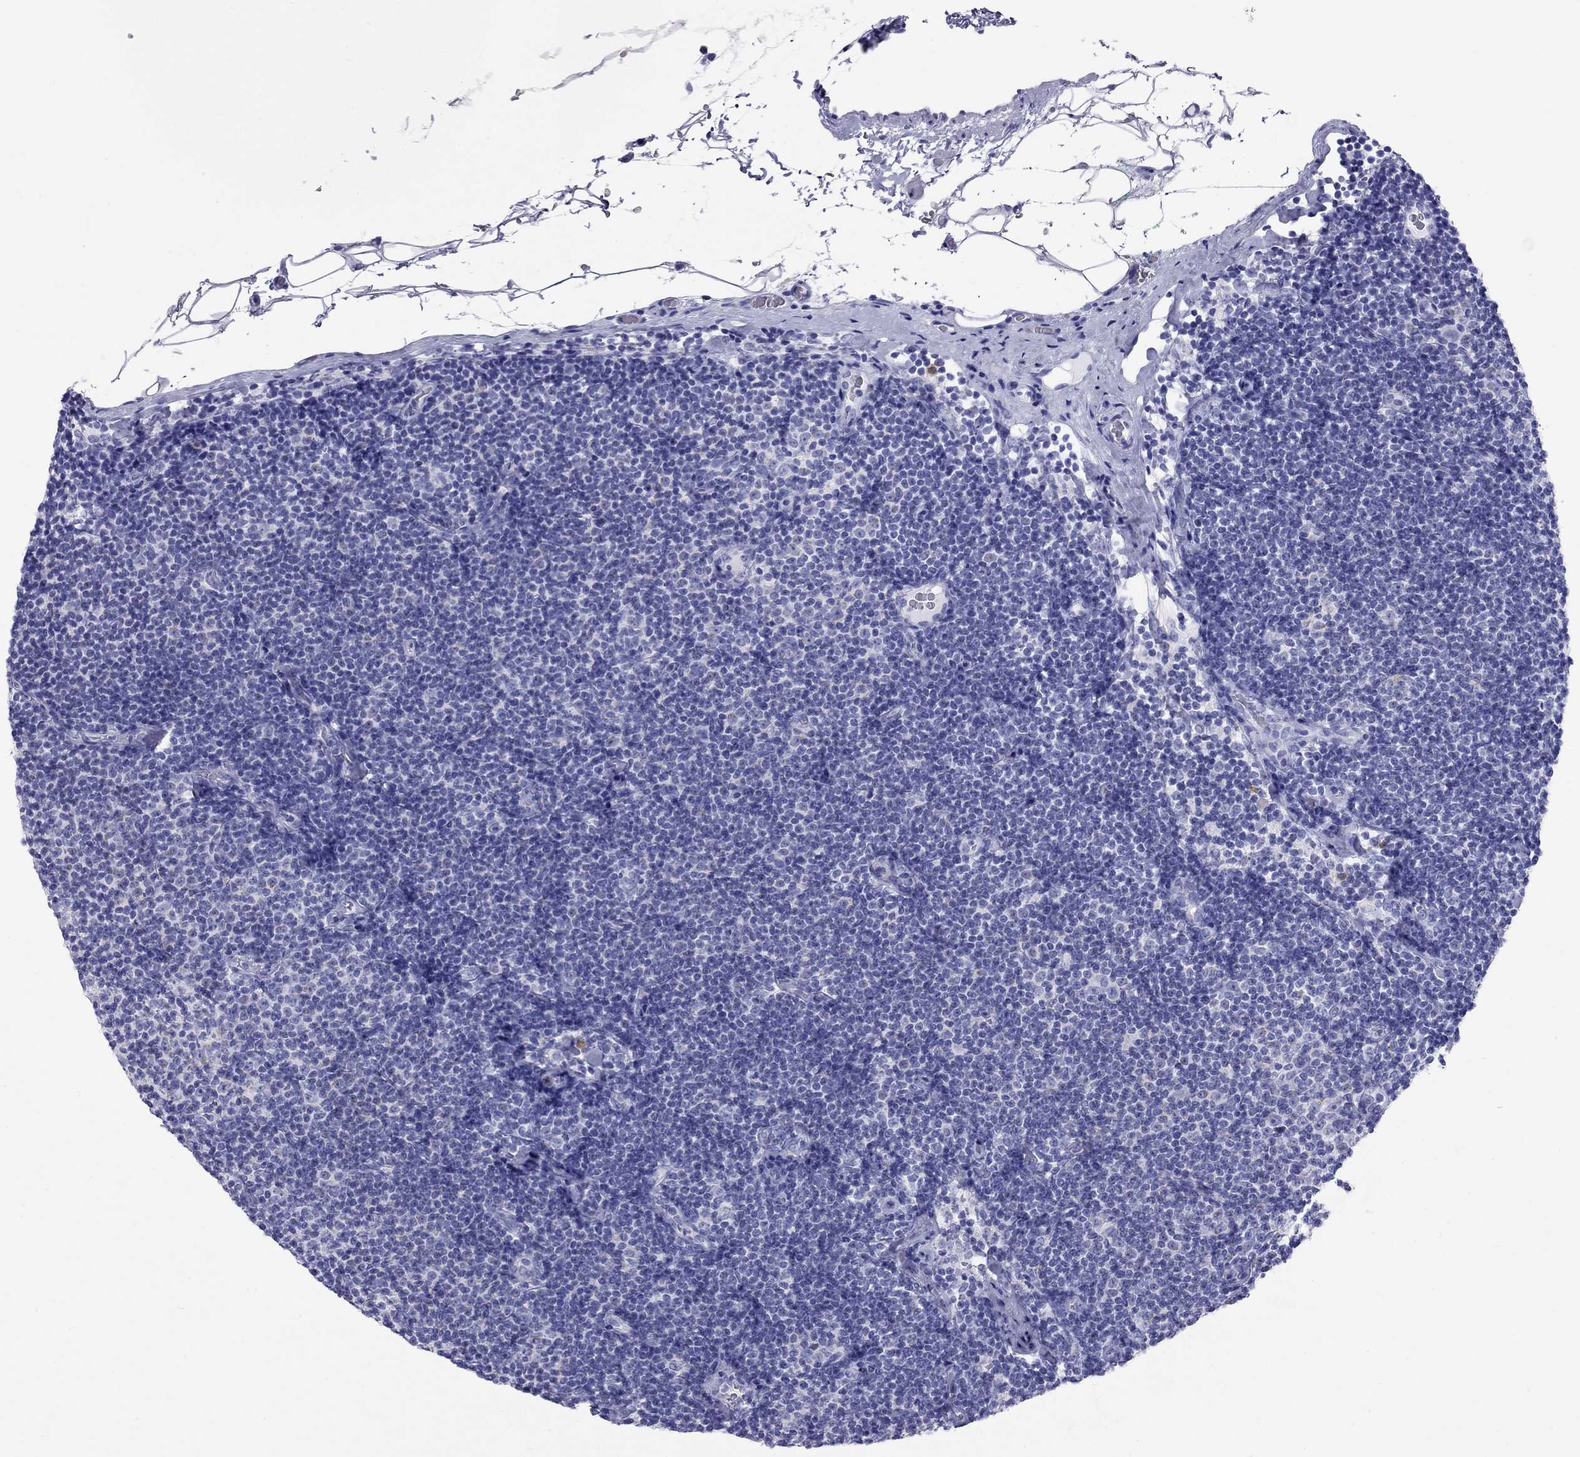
{"staining": {"intensity": "negative", "quantity": "none", "location": "none"}, "tissue": "lymphoma", "cell_type": "Tumor cells", "image_type": "cancer", "snomed": [{"axis": "morphology", "description": "Malignant lymphoma, non-Hodgkin's type, Low grade"}, {"axis": "topography", "description": "Lymph node"}], "caption": "The IHC image has no significant expression in tumor cells of lymphoma tissue. Brightfield microscopy of IHC stained with DAB (3,3'-diaminobenzidine) (brown) and hematoxylin (blue), captured at high magnification.", "gene": "DPY19L2", "patient": {"sex": "male", "age": 81}}